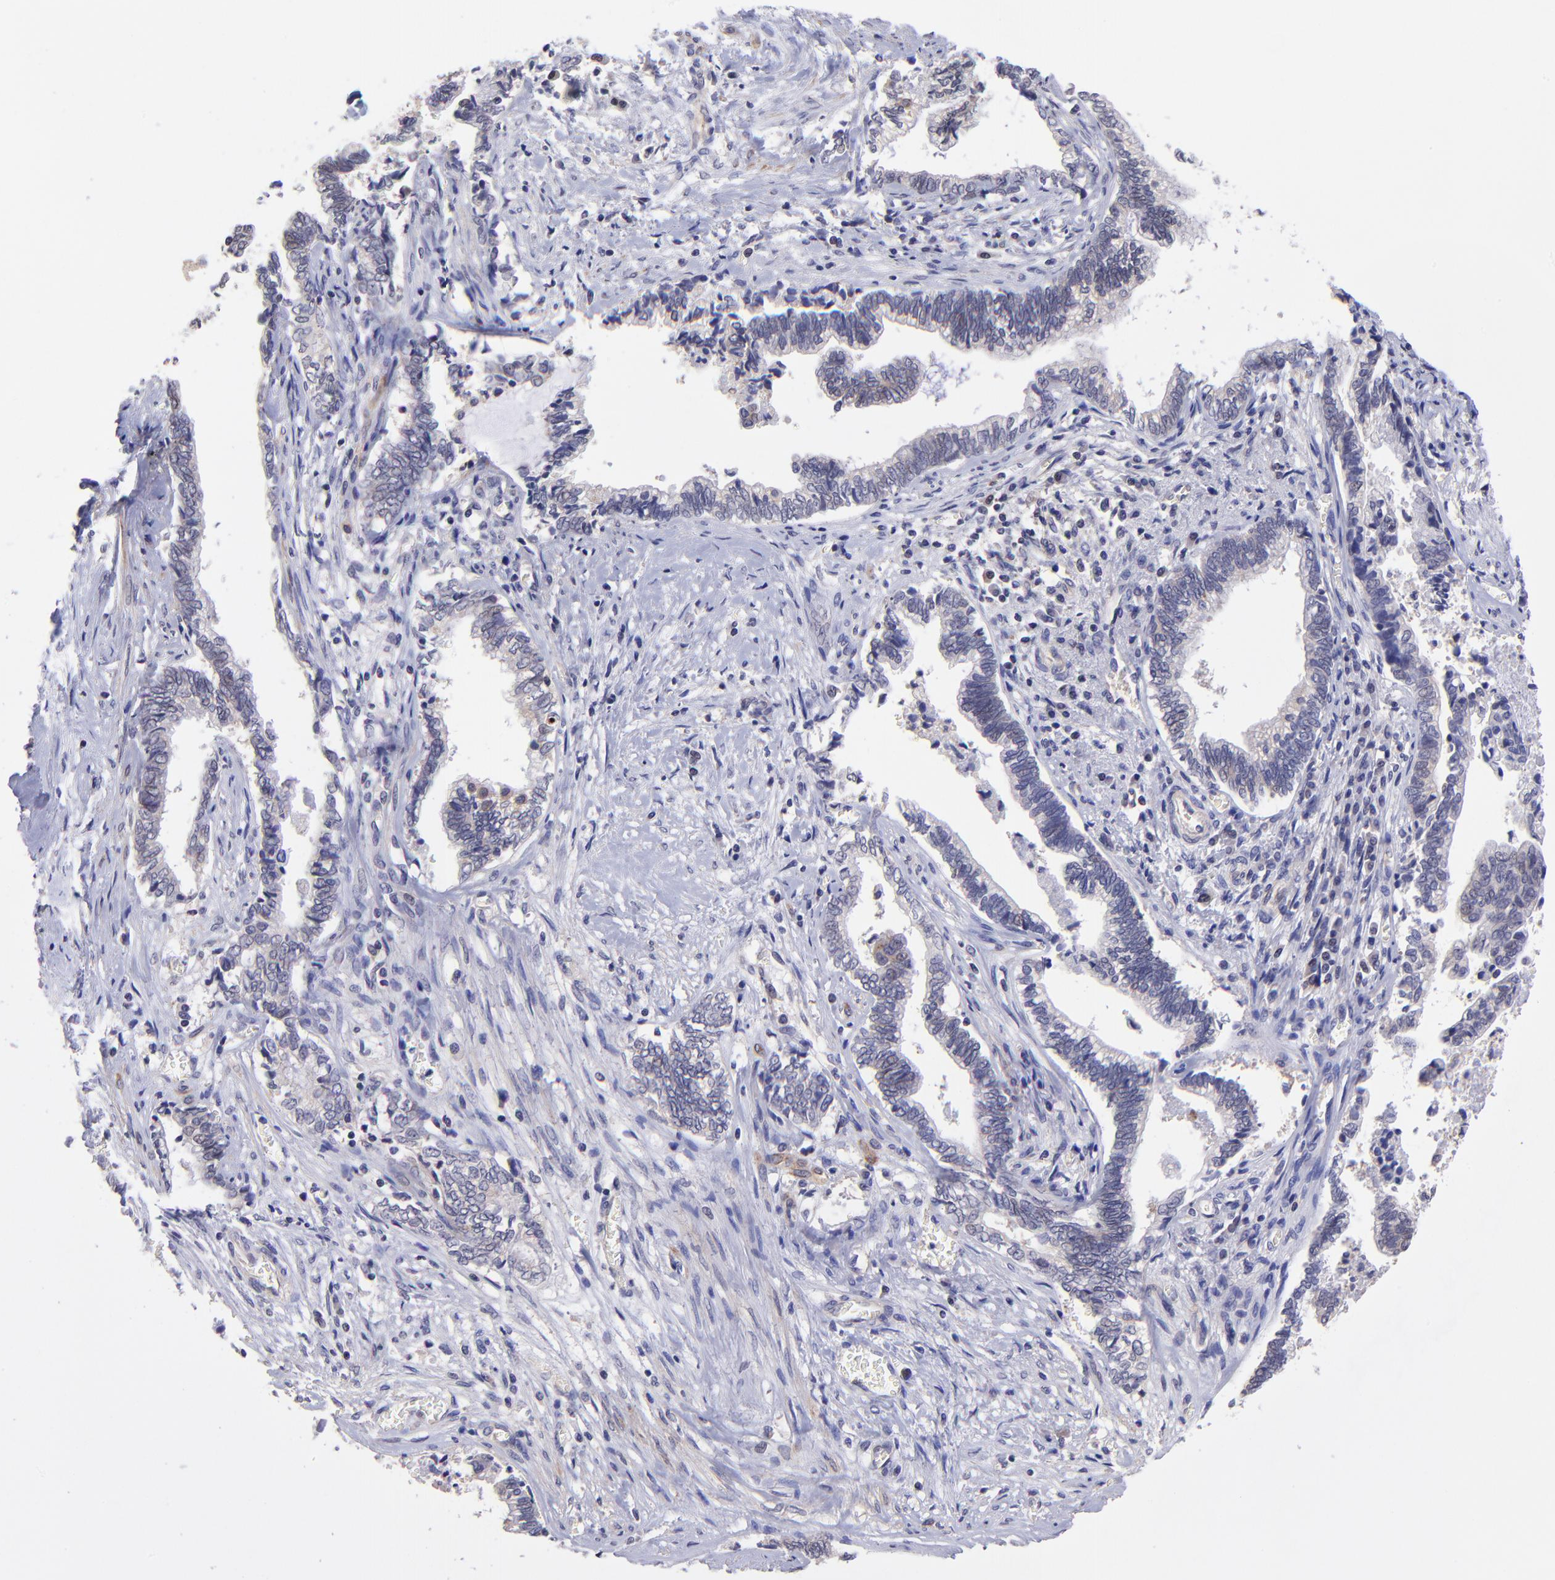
{"staining": {"intensity": "weak", "quantity": "25%-75%", "location": "cytoplasmic/membranous"}, "tissue": "liver cancer", "cell_type": "Tumor cells", "image_type": "cancer", "snomed": [{"axis": "morphology", "description": "Cholangiocarcinoma"}, {"axis": "topography", "description": "Liver"}], "caption": "About 25%-75% of tumor cells in liver cancer reveal weak cytoplasmic/membranous protein positivity as visualized by brown immunohistochemical staining.", "gene": "NSF", "patient": {"sex": "male", "age": 57}}